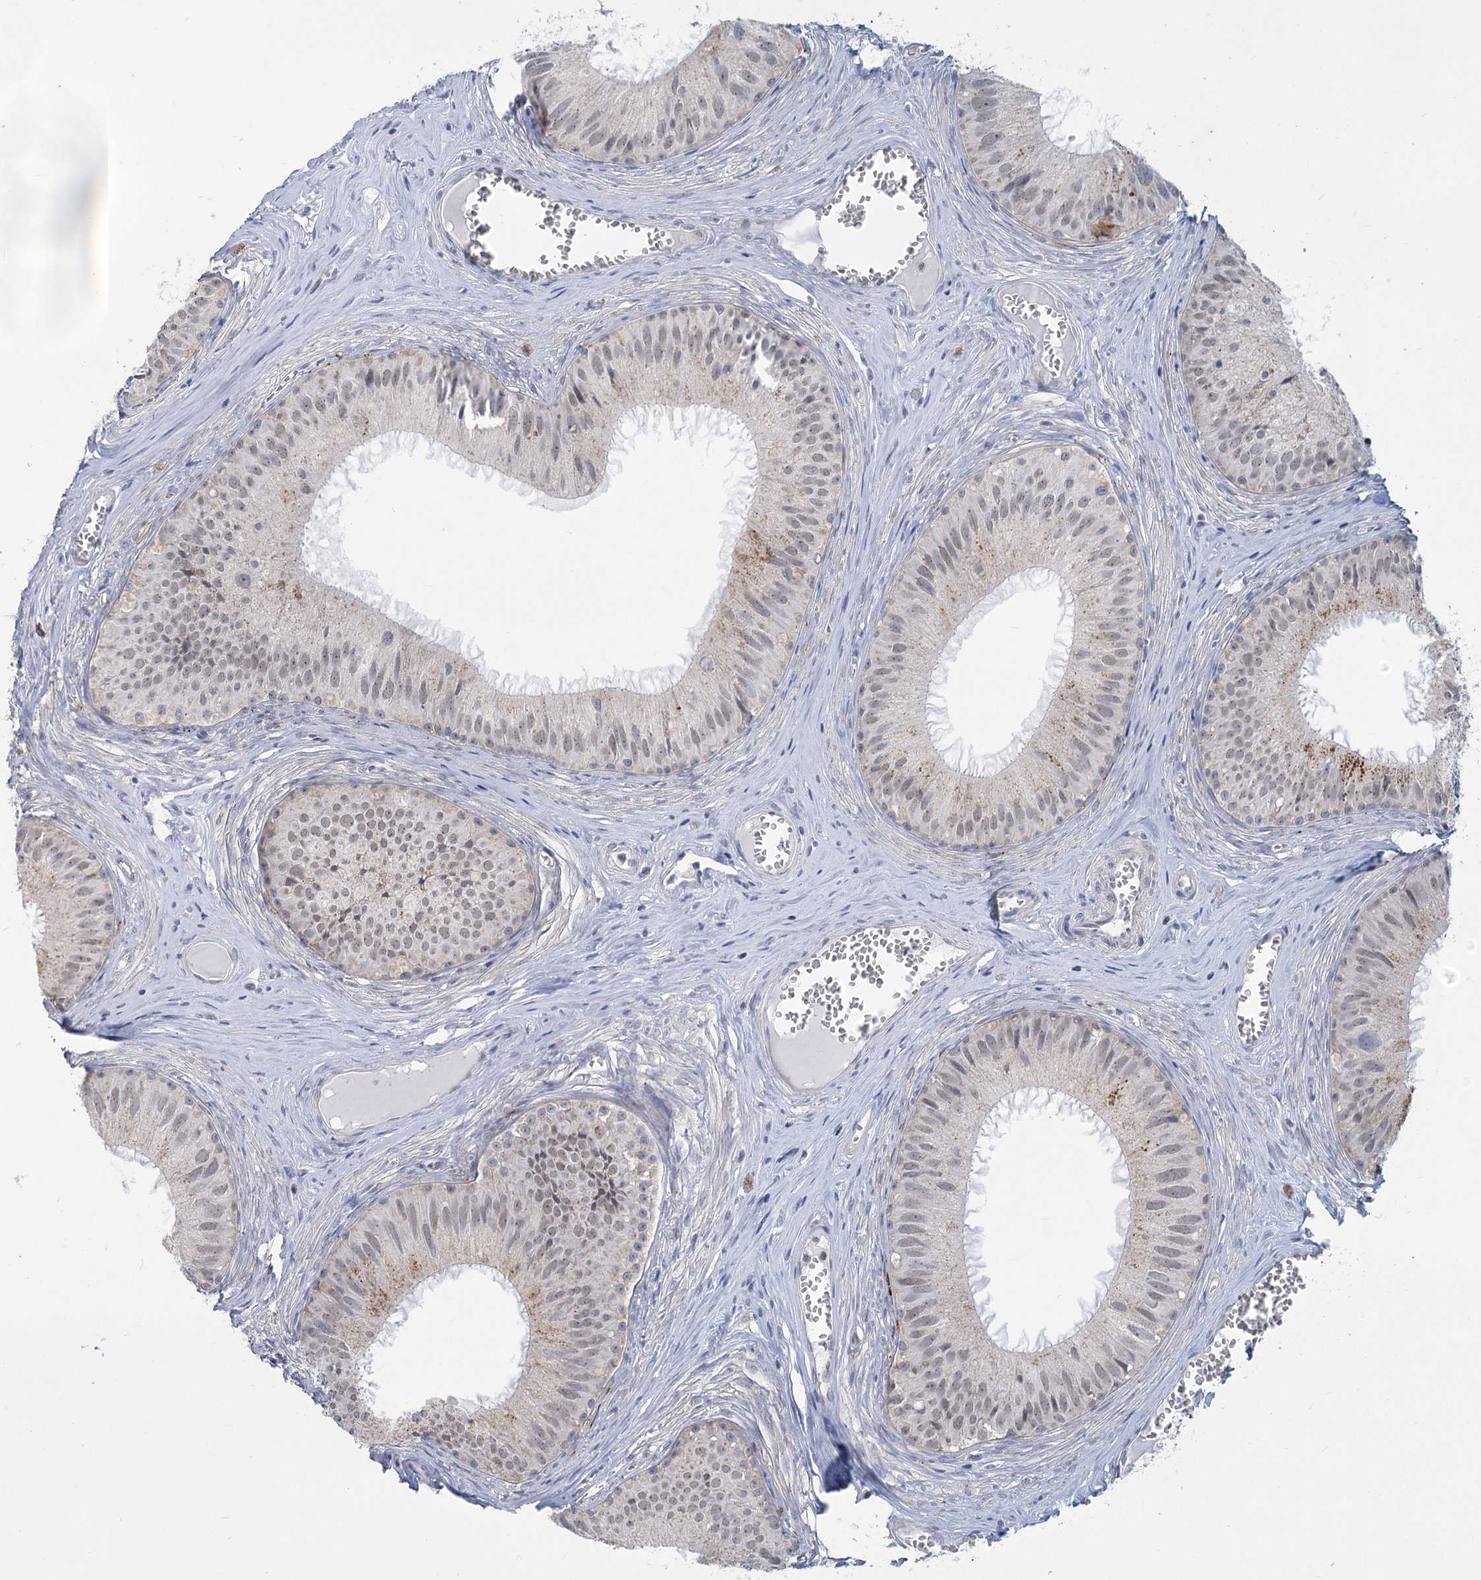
{"staining": {"intensity": "moderate", "quantity": "25%-75%", "location": "cytoplasmic/membranous"}, "tissue": "epididymis", "cell_type": "Glandular cells", "image_type": "normal", "snomed": [{"axis": "morphology", "description": "Normal tissue, NOS"}, {"axis": "topography", "description": "Epididymis"}], "caption": "Epididymis stained with DAB IHC demonstrates medium levels of moderate cytoplasmic/membranous staining in approximately 25%-75% of glandular cells.", "gene": "MTG1", "patient": {"sex": "male", "age": 36}}